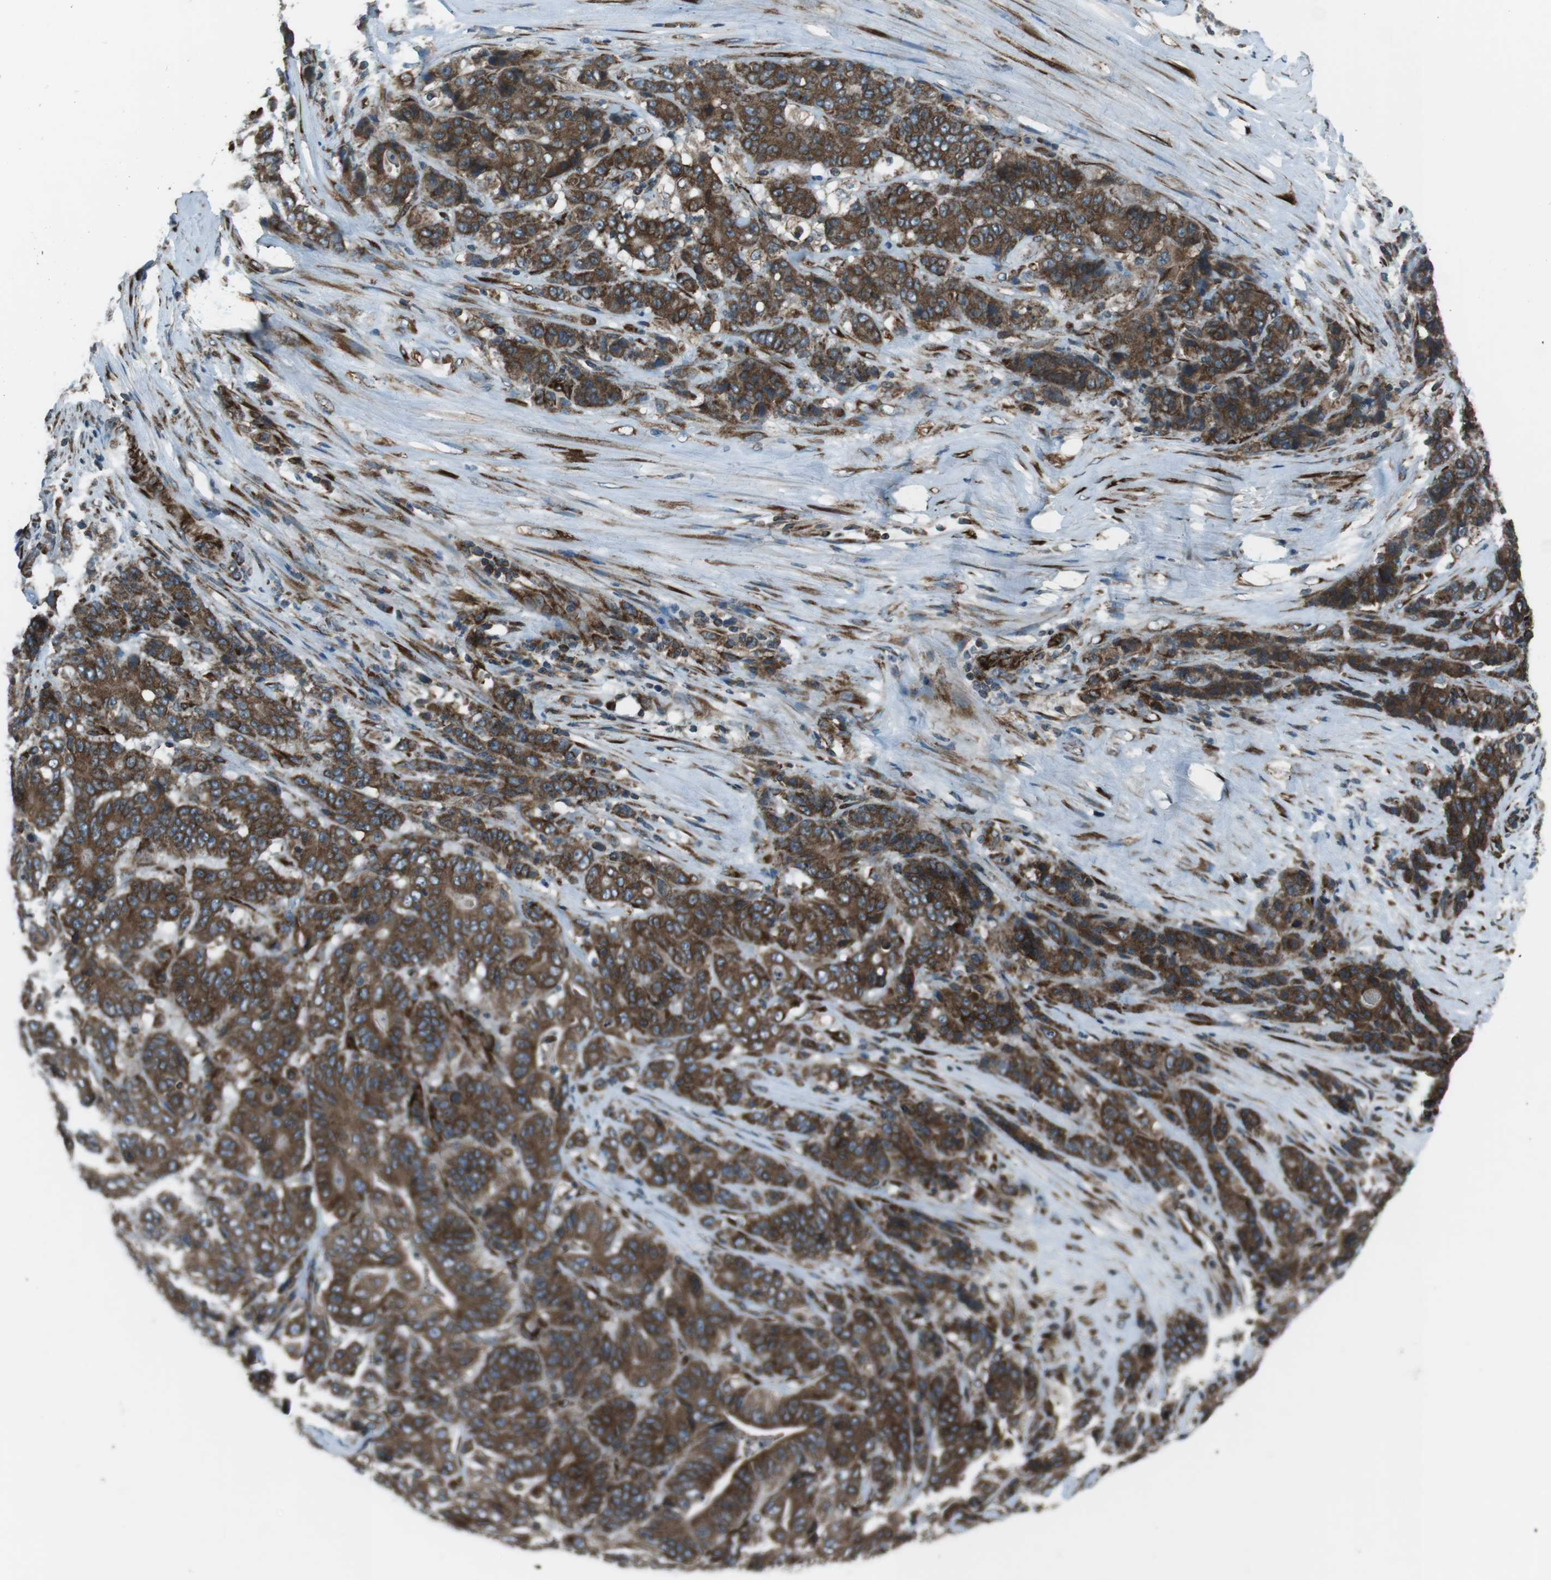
{"staining": {"intensity": "strong", "quantity": ">75%", "location": "cytoplasmic/membranous"}, "tissue": "stomach cancer", "cell_type": "Tumor cells", "image_type": "cancer", "snomed": [{"axis": "morphology", "description": "Adenocarcinoma, NOS"}, {"axis": "topography", "description": "Stomach"}], "caption": "Adenocarcinoma (stomach) tissue demonstrates strong cytoplasmic/membranous staining in approximately >75% of tumor cells, visualized by immunohistochemistry. (IHC, brightfield microscopy, high magnification).", "gene": "KTN1", "patient": {"sex": "female", "age": 73}}